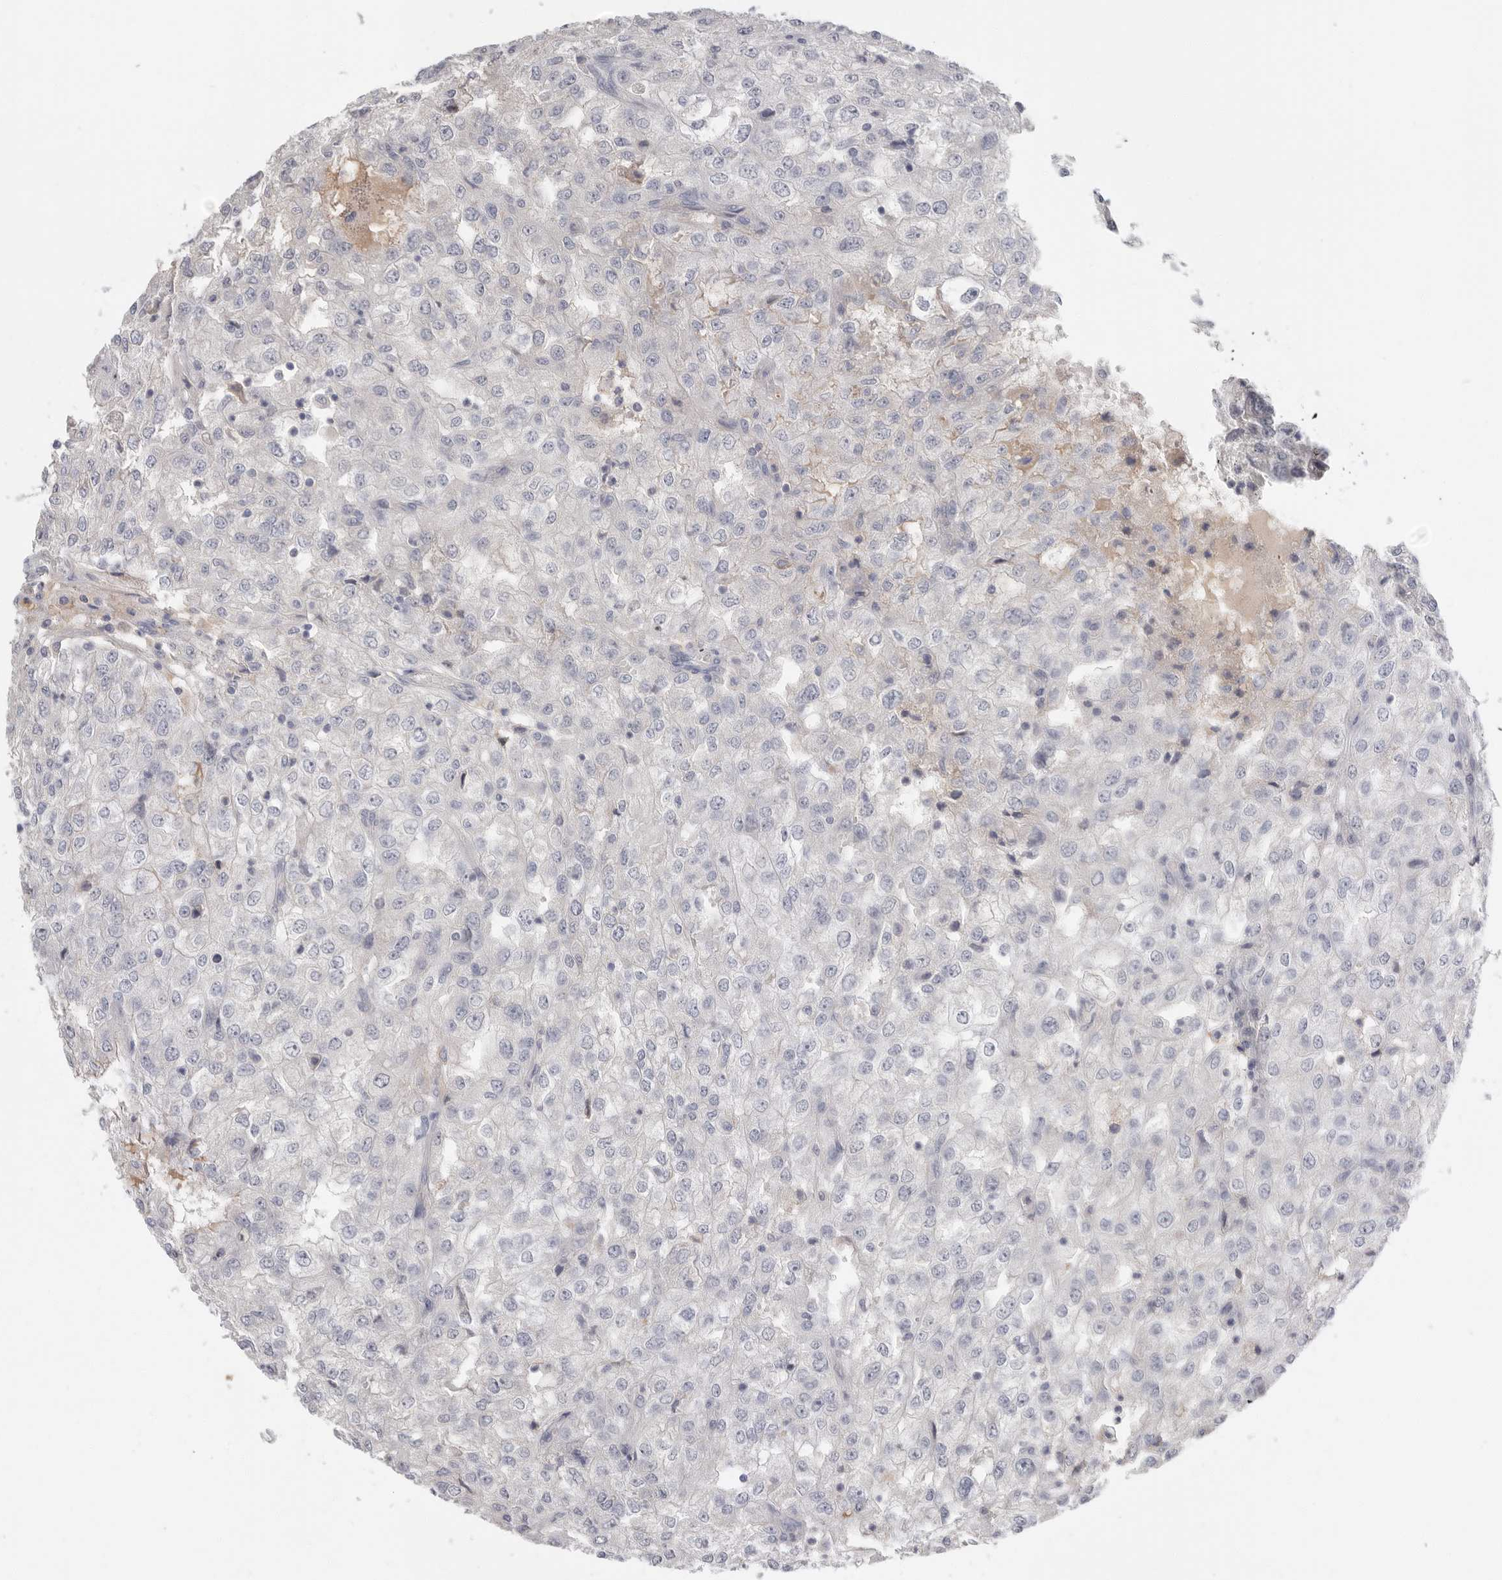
{"staining": {"intensity": "negative", "quantity": "none", "location": "none"}, "tissue": "renal cancer", "cell_type": "Tumor cells", "image_type": "cancer", "snomed": [{"axis": "morphology", "description": "Adenocarcinoma, NOS"}, {"axis": "topography", "description": "Kidney"}], "caption": "Tumor cells are negative for protein expression in human adenocarcinoma (renal).", "gene": "APOA2", "patient": {"sex": "female", "age": 54}}